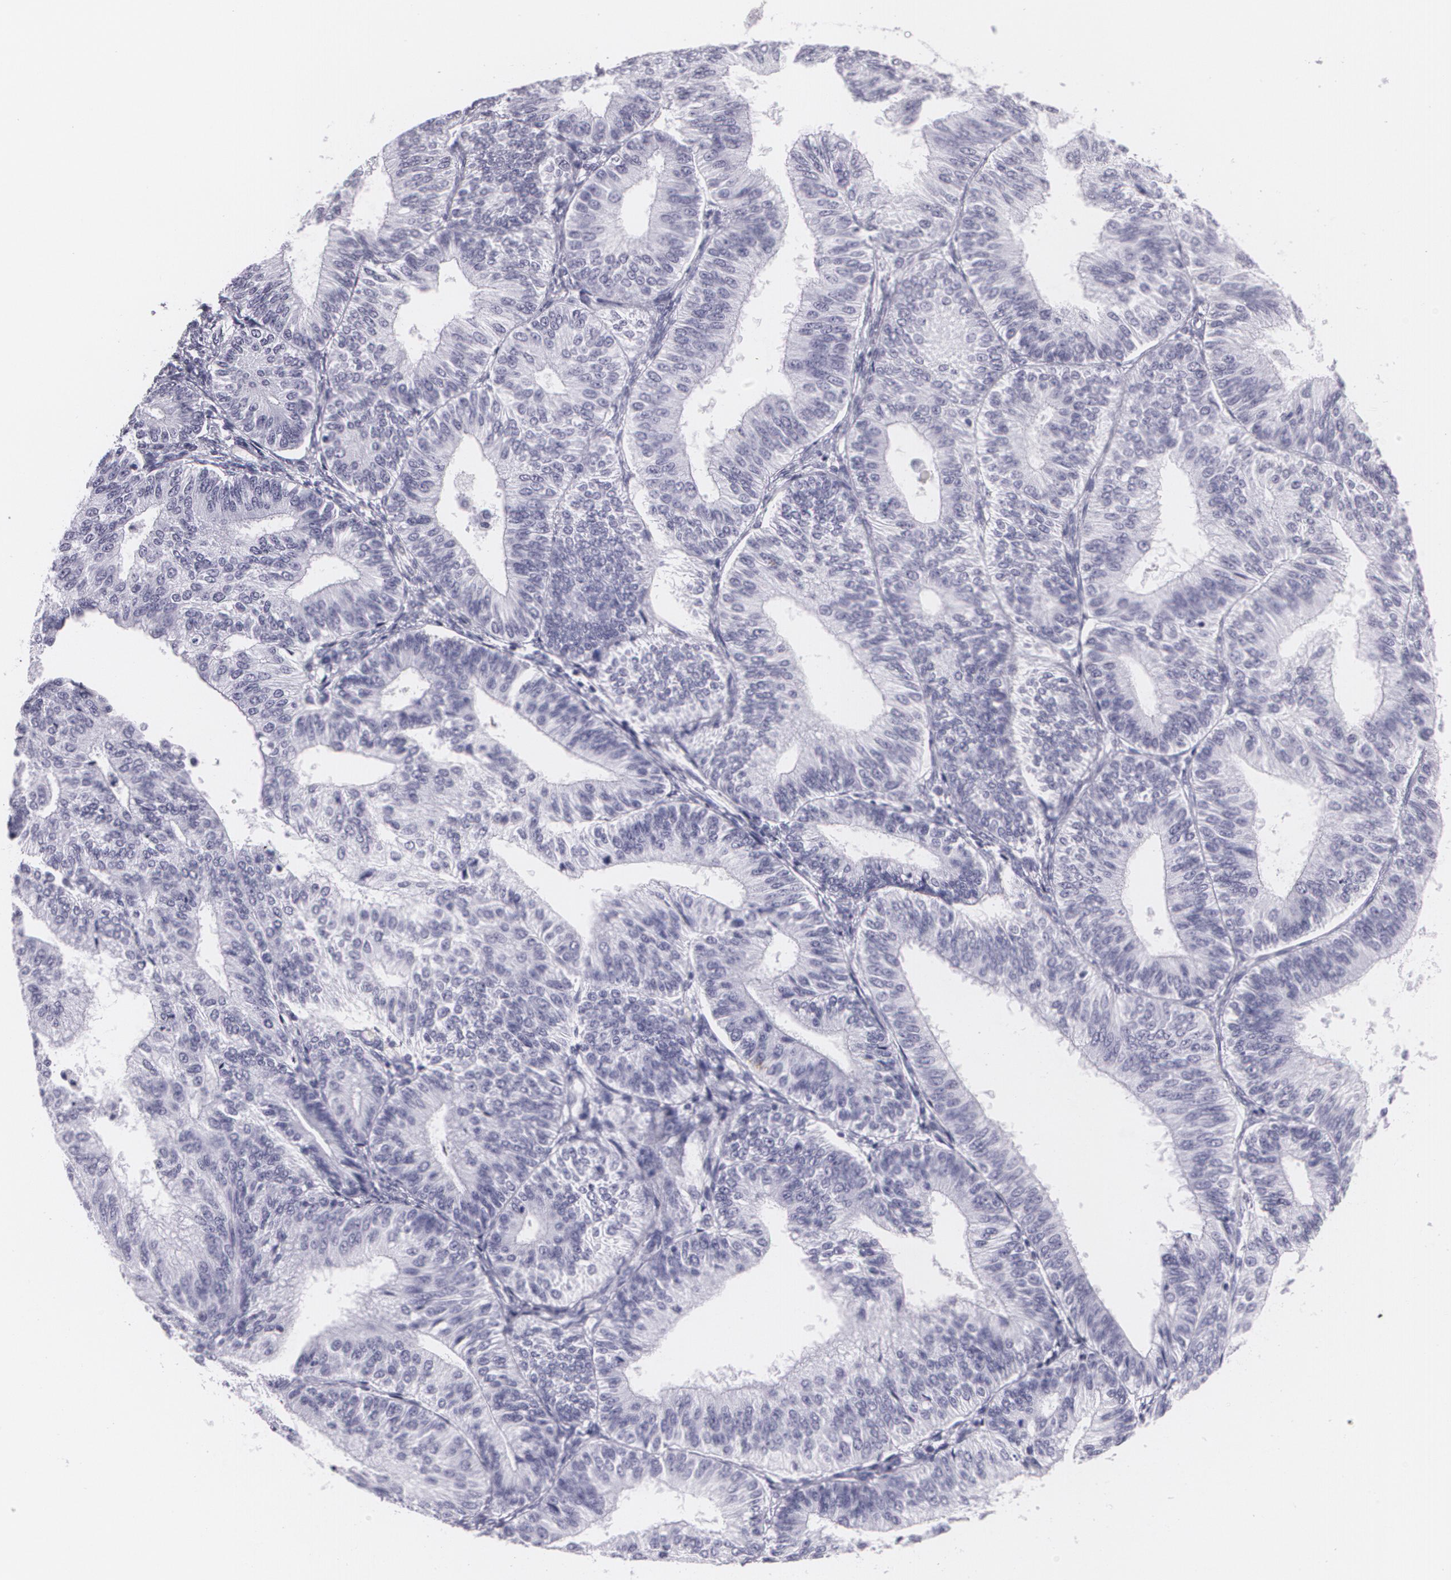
{"staining": {"intensity": "negative", "quantity": "none", "location": "none"}, "tissue": "endometrial cancer", "cell_type": "Tumor cells", "image_type": "cancer", "snomed": [{"axis": "morphology", "description": "Adenocarcinoma, NOS"}, {"axis": "topography", "description": "Endometrium"}], "caption": "Tumor cells show no significant protein positivity in adenocarcinoma (endometrial).", "gene": "DLG4", "patient": {"sex": "female", "age": 55}}